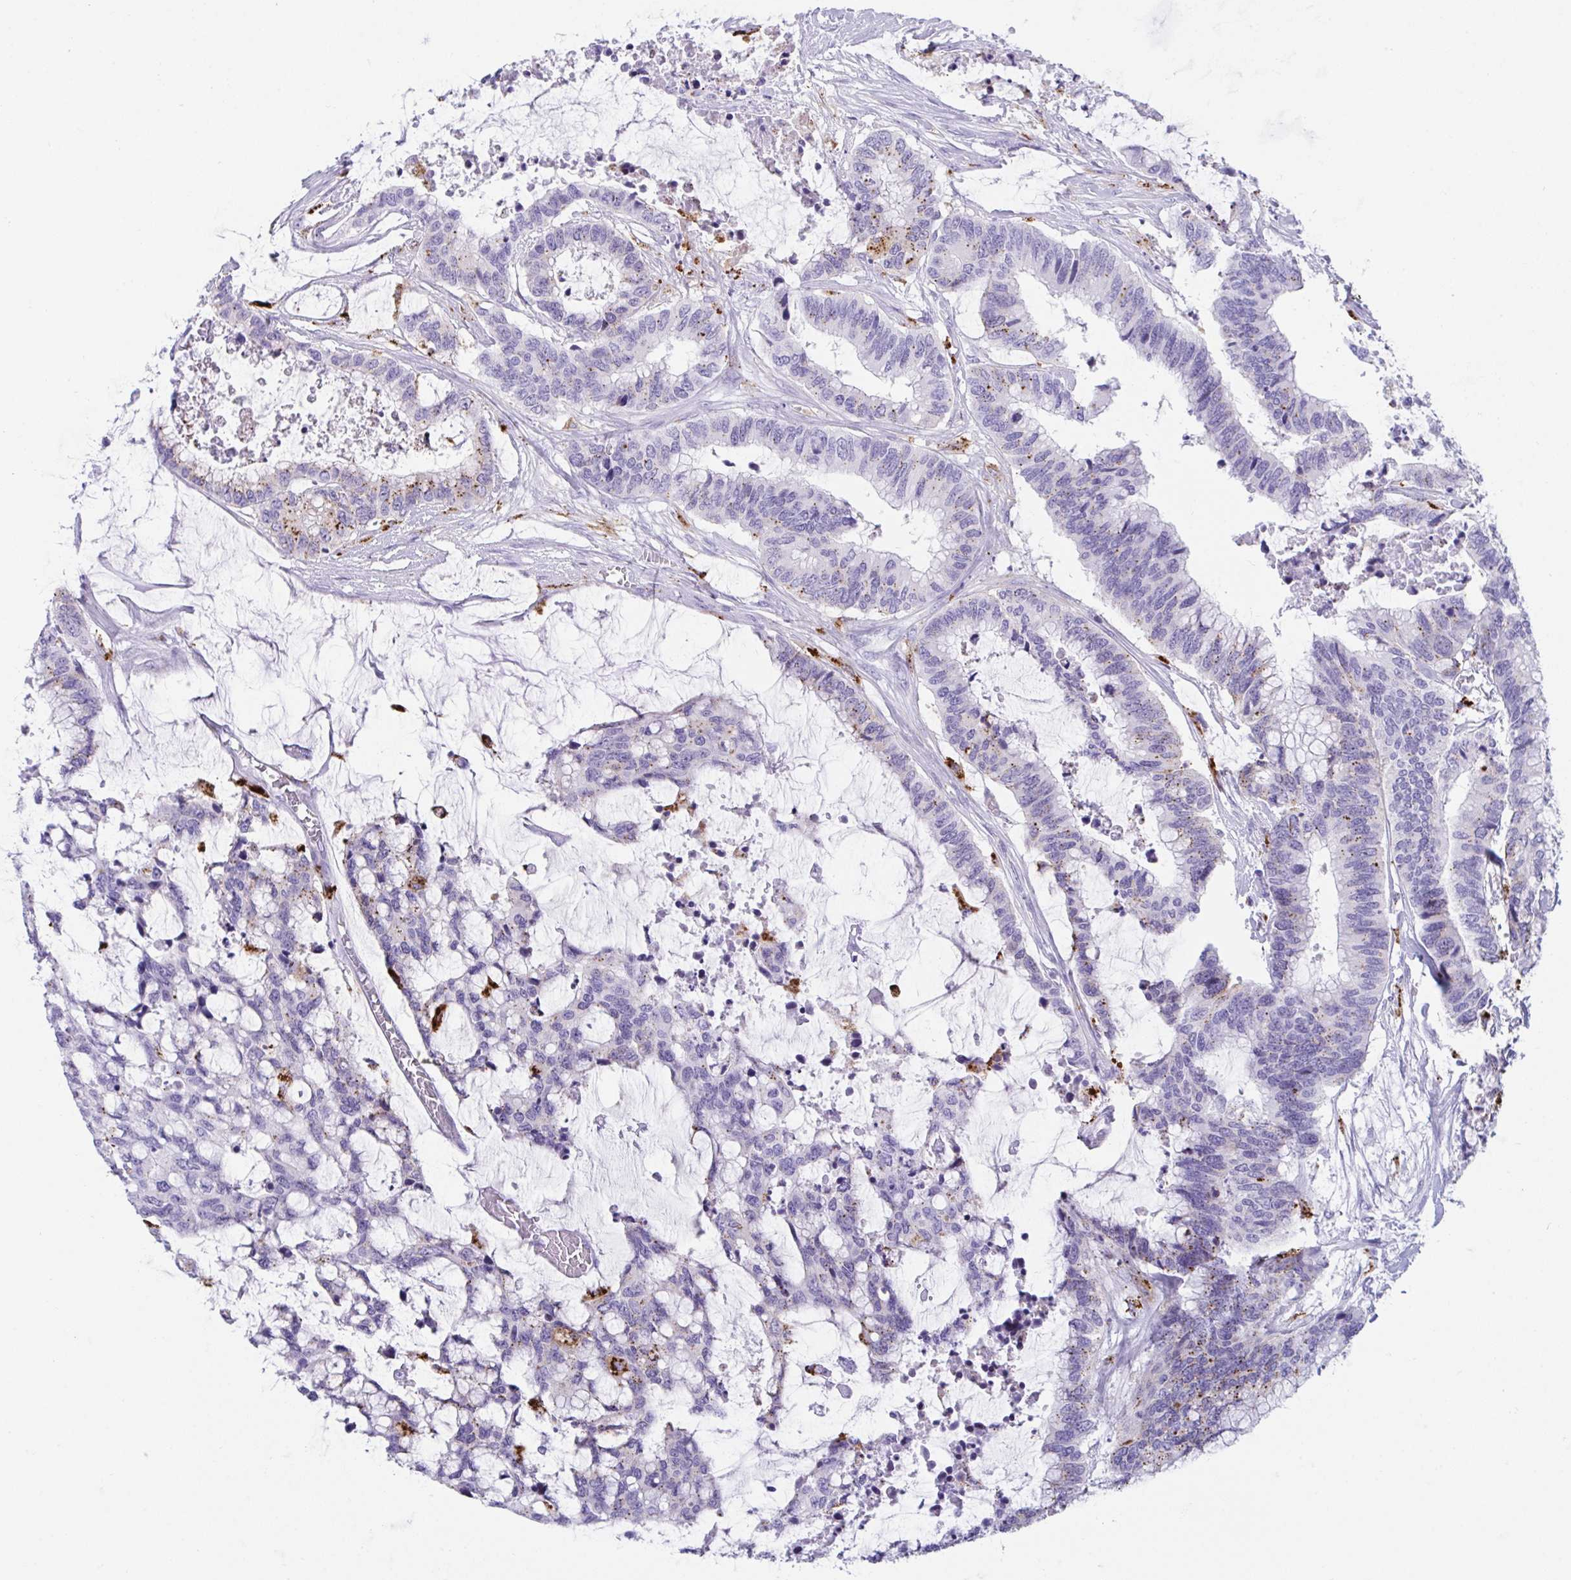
{"staining": {"intensity": "negative", "quantity": "none", "location": "none"}, "tissue": "colorectal cancer", "cell_type": "Tumor cells", "image_type": "cancer", "snomed": [{"axis": "morphology", "description": "Adenocarcinoma, NOS"}, {"axis": "topography", "description": "Rectum"}], "caption": "The histopathology image demonstrates no staining of tumor cells in colorectal adenocarcinoma.", "gene": "CPVL", "patient": {"sex": "female", "age": 59}}